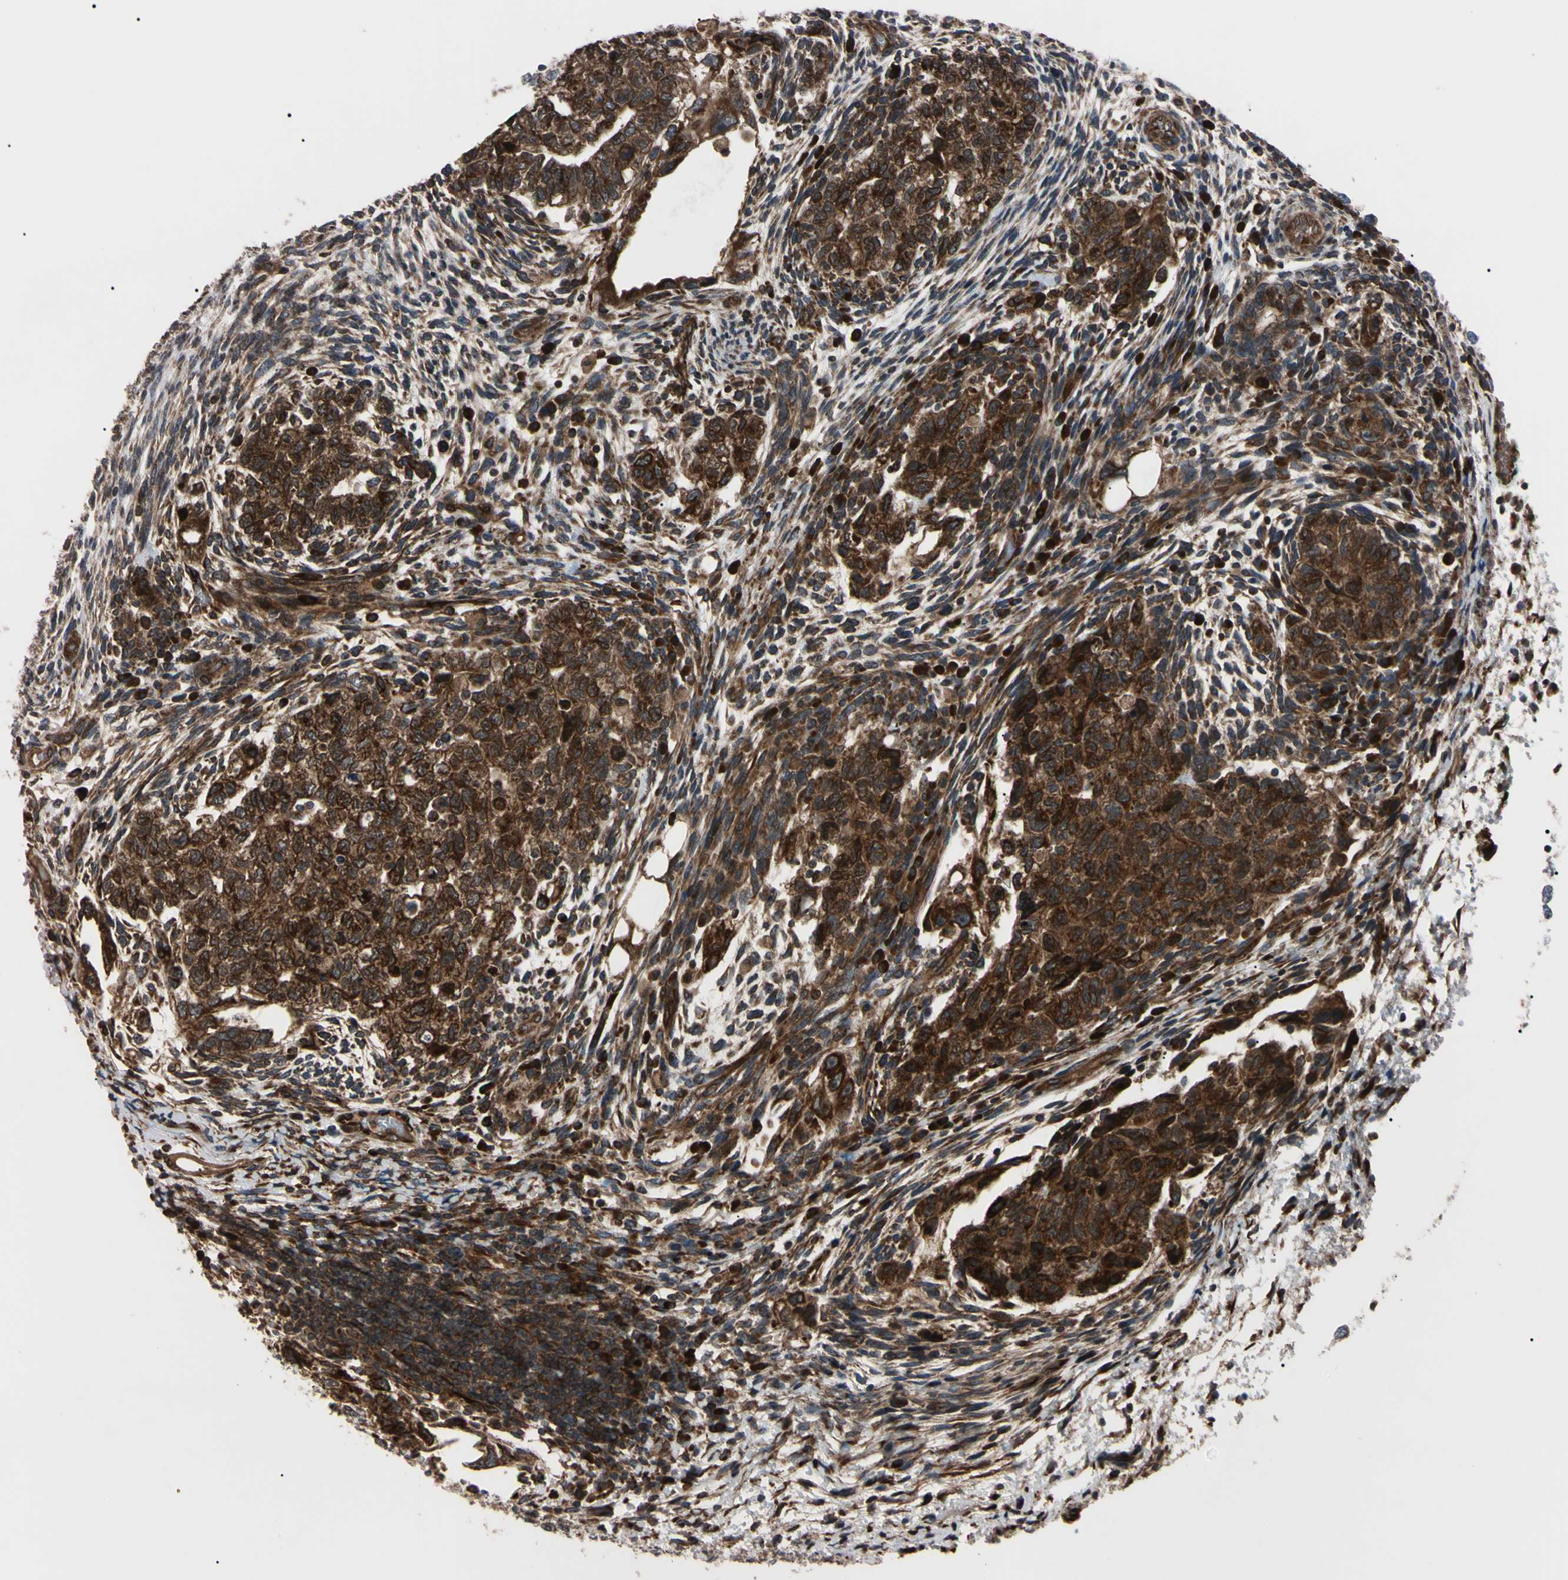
{"staining": {"intensity": "strong", "quantity": ">75%", "location": "cytoplasmic/membranous"}, "tissue": "testis cancer", "cell_type": "Tumor cells", "image_type": "cancer", "snomed": [{"axis": "morphology", "description": "Normal tissue, NOS"}, {"axis": "morphology", "description": "Carcinoma, Embryonal, NOS"}, {"axis": "topography", "description": "Testis"}], "caption": "Tumor cells demonstrate strong cytoplasmic/membranous staining in about >75% of cells in testis embryonal carcinoma. (brown staining indicates protein expression, while blue staining denotes nuclei).", "gene": "GUCY1B1", "patient": {"sex": "male", "age": 36}}